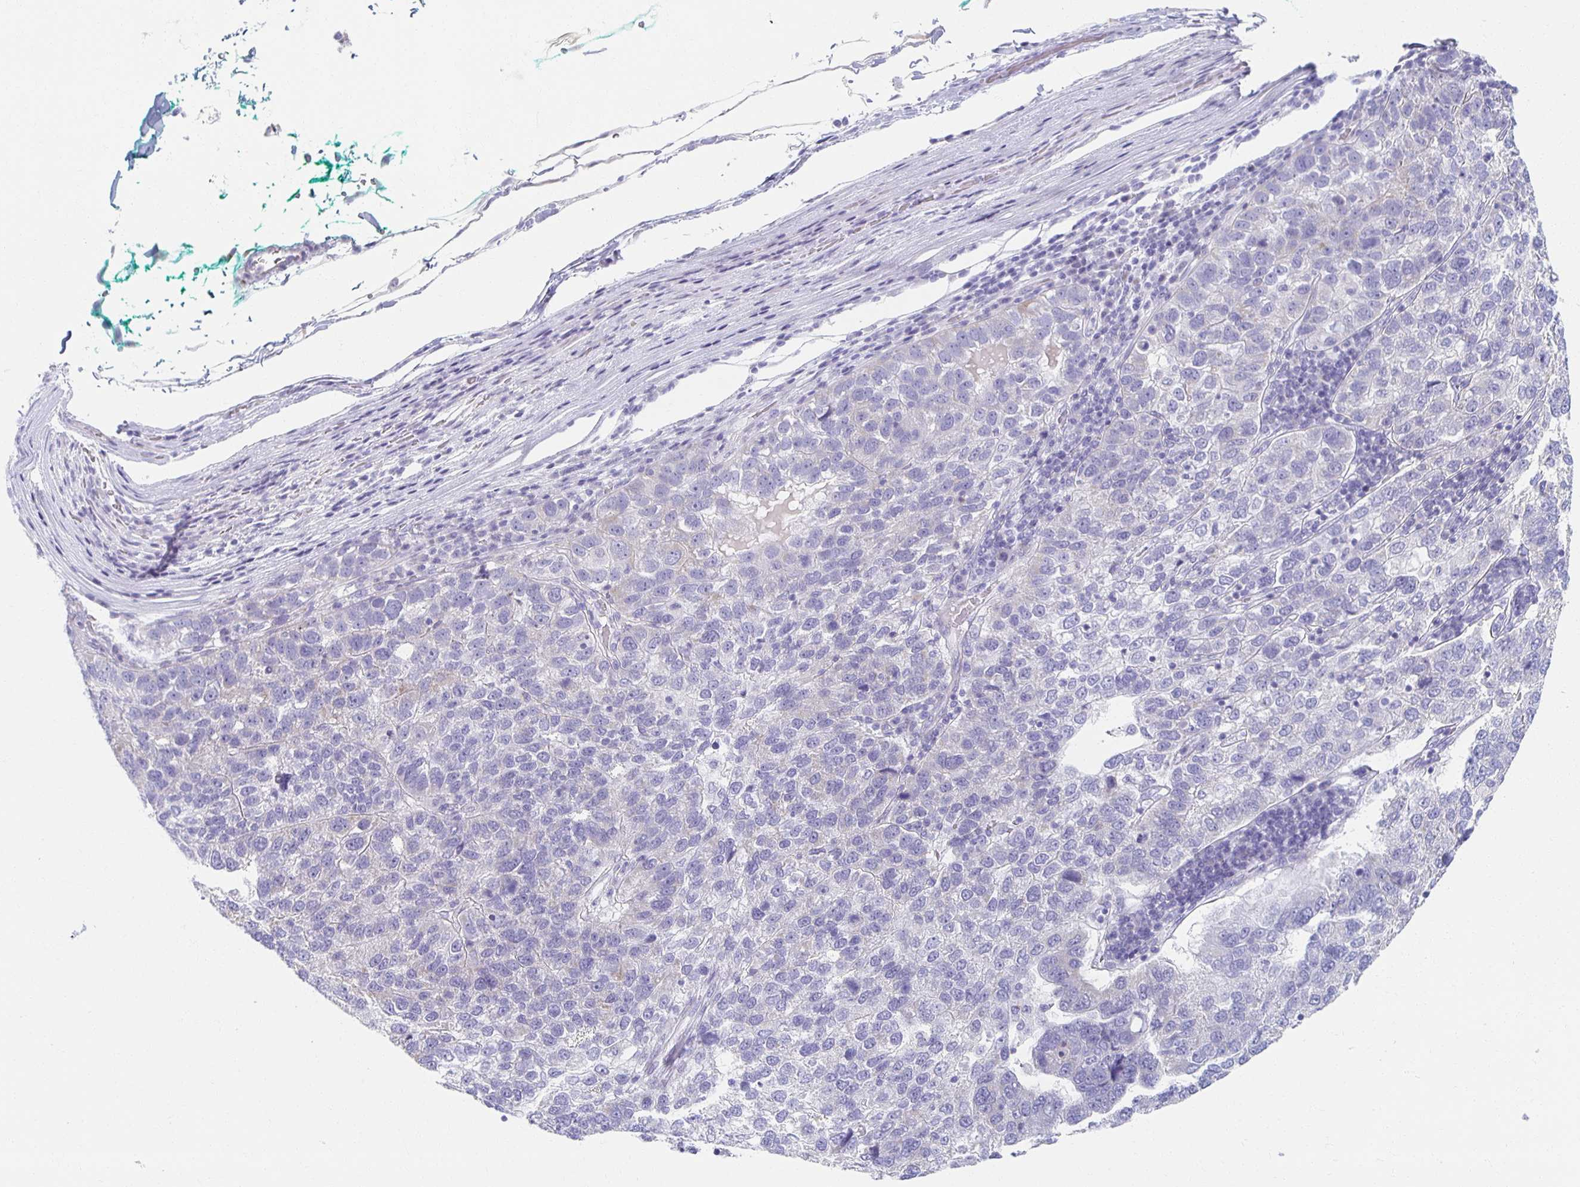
{"staining": {"intensity": "negative", "quantity": "none", "location": "none"}, "tissue": "pancreatic cancer", "cell_type": "Tumor cells", "image_type": "cancer", "snomed": [{"axis": "morphology", "description": "Adenocarcinoma, NOS"}, {"axis": "topography", "description": "Pancreas"}], "caption": "Immunohistochemistry (IHC) of adenocarcinoma (pancreatic) demonstrates no positivity in tumor cells. Nuclei are stained in blue.", "gene": "TEX44", "patient": {"sex": "female", "age": 61}}